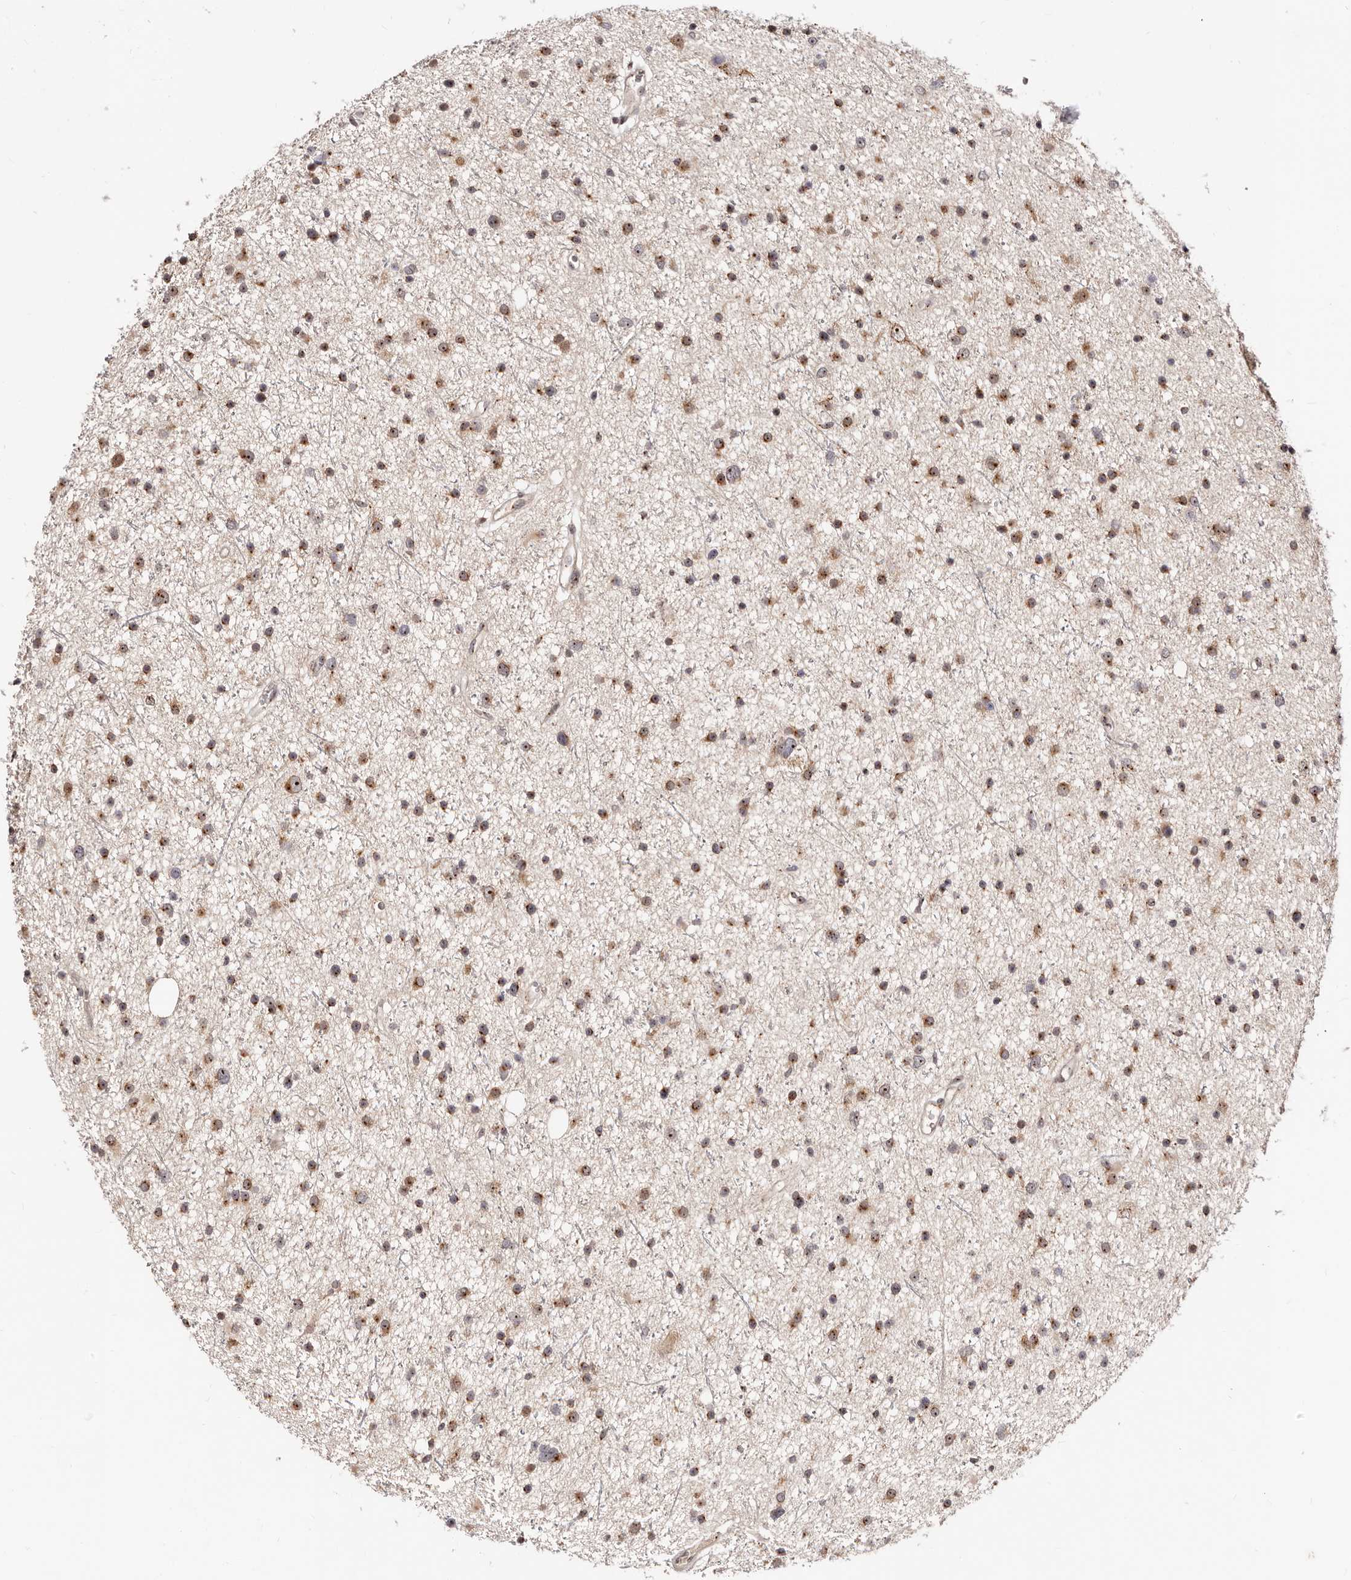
{"staining": {"intensity": "moderate", "quantity": ">75%", "location": "nuclear"}, "tissue": "glioma", "cell_type": "Tumor cells", "image_type": "cancer", "snomed": [{"axis": "morphology", "description": "Glioma, malignant, Low grade"}, {"axis": "topography", "description": "Cerebral cortex"}], "caption": "Glioma stained with immunohistochemistry reveals moderate nuclear positivity in about >75% of tumor cells. (Brightfield microscopy of DAB IHC at high magnification).", "gene": "APOL6", "patient": {"sex": "female", "age": 39}}